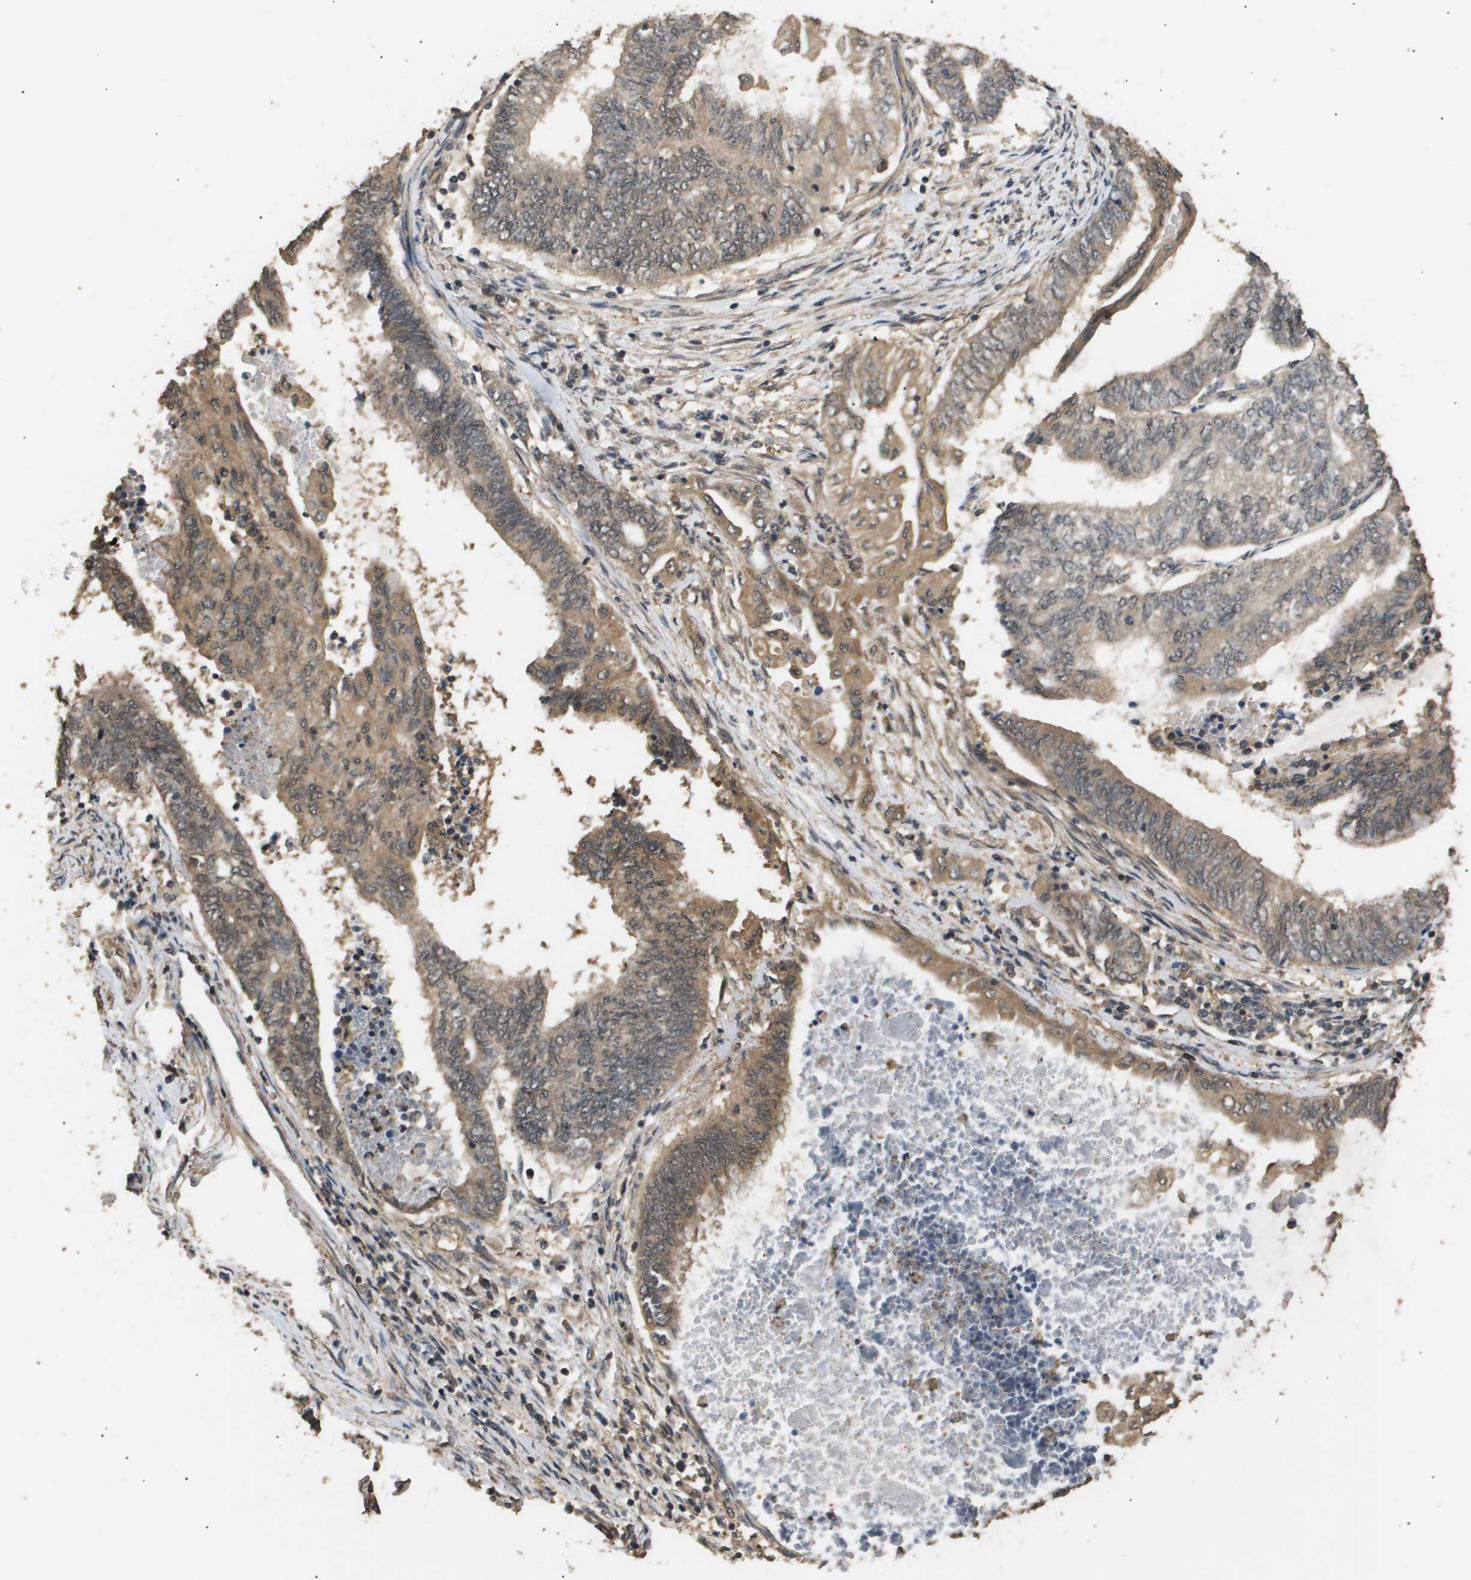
{"staining": {"intensity": "moderate", "quantity": "25%-75%", "location": "cytoplasmic/membranous"}, "tissue": "endometrial cancer", "cell_type": "Tumor cells", "image_type": "cancer", "snomed": [{"axis": "morphology", "description": "Adenocarcinoma, NOS"}, {"axis": "topography", "description": "Uterus"}, {"axis": "topography", "description": "Endometrium"}], "caption": "IHC (DAB (3,3'-diaminobenzidine)) staining of endometrial cancer (adenocarcinoma) displays moderate cytoplasmic/membranous protein positivity in approximately 25%-75% of tumor cells. (DAB IHC, brown staining for protein, blue staining for nuclei).", "gene": "ING1", "patient": {"sex": "female", "age": 70}}